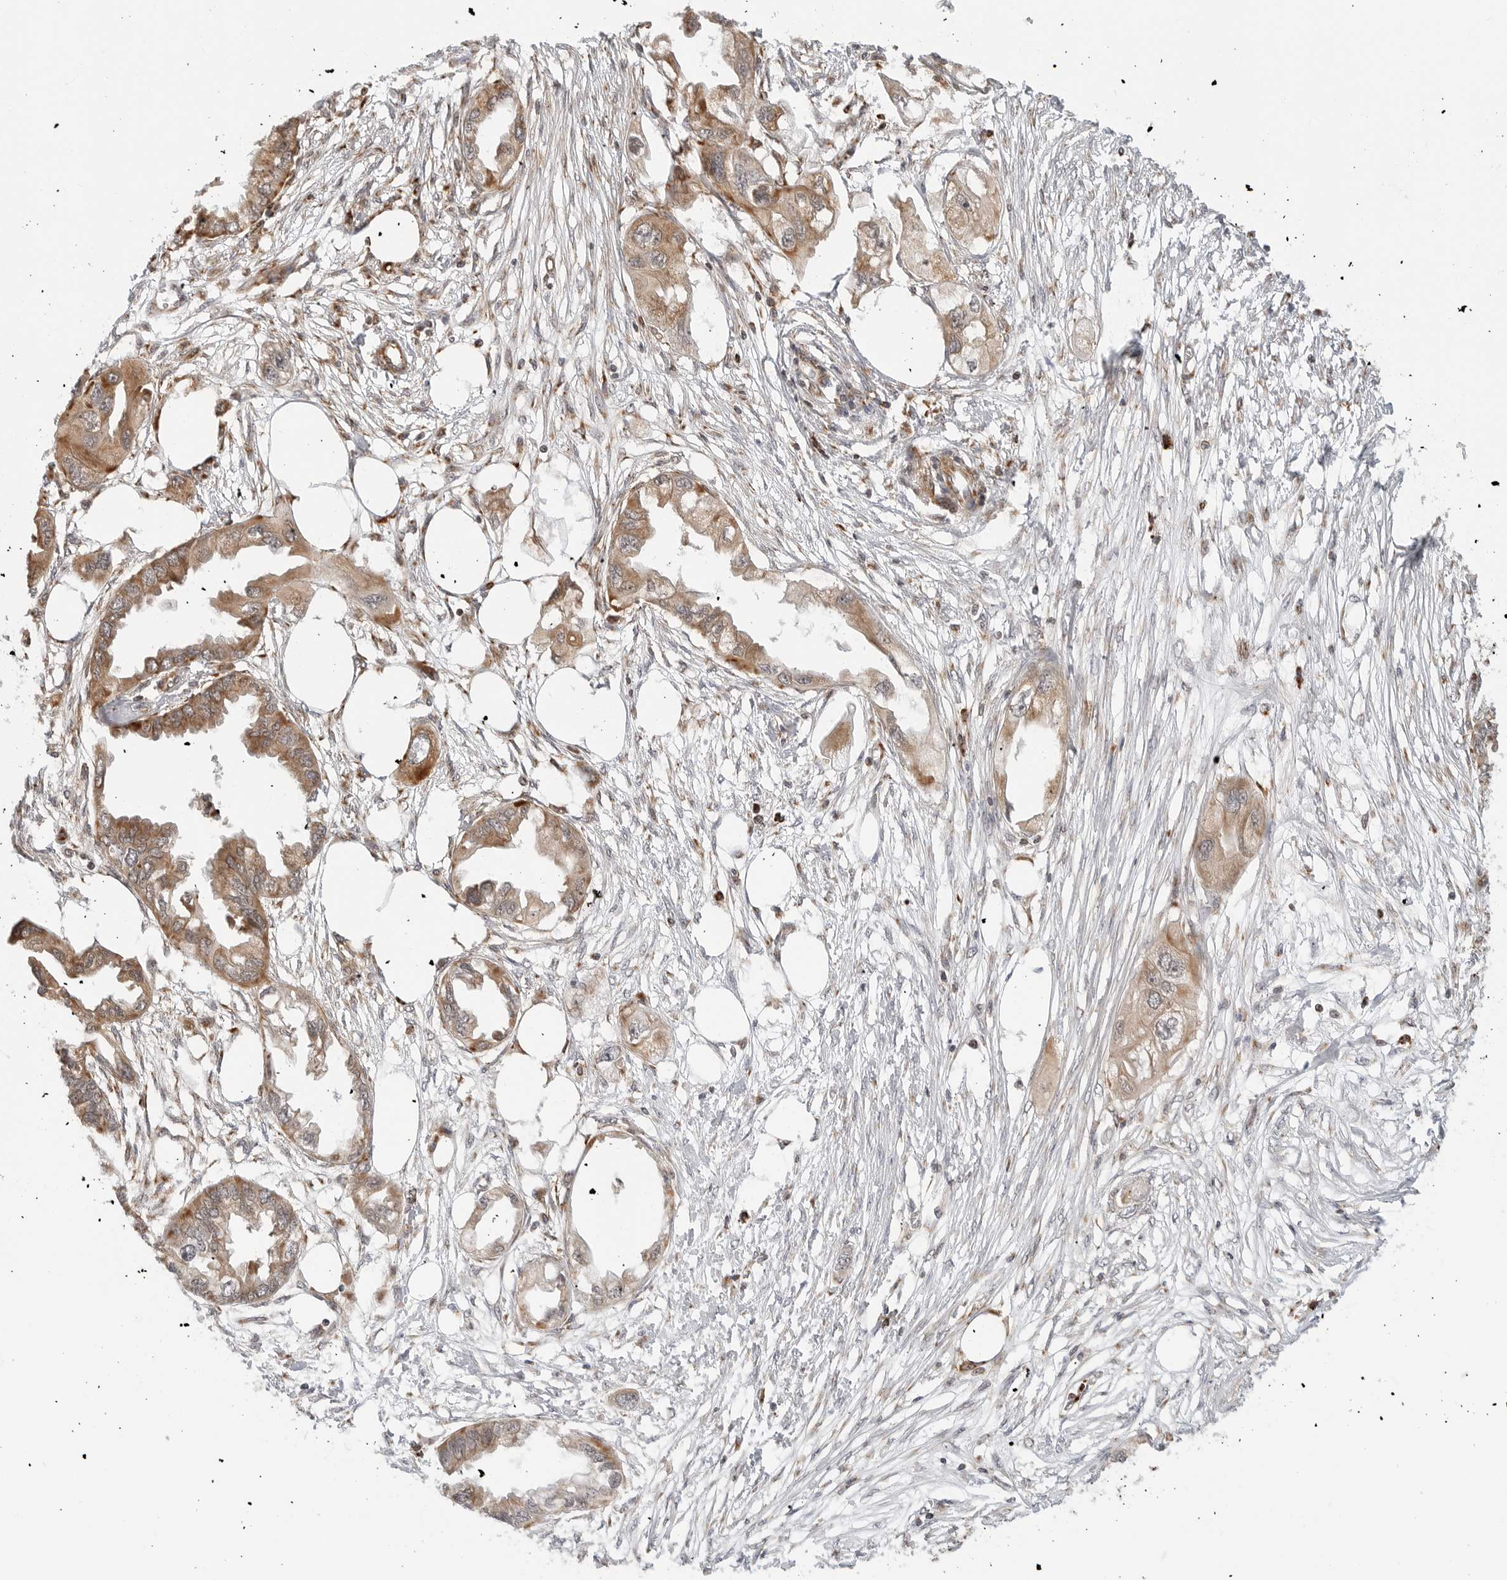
{"staining": {"intensity": "moderate", "quantity": ">75%", "location": "cytoplasmic/membranous"}, "tissue": "endometrial cancer", "cell_type": "Tumor cells", "image_type": "cancer", "snomed": [{"axis": "morphology", "description": "Adenocarcinoma, NOS"}, {"axis": "morphology", "description": "Adenocarcinoma, metastatic, NOS"}, {"axis": "topography", "description": "Adipose tissue"}, {"axis": "topography", "description": "Endometrium"}], "caption": "Immunohistochemistry micrograph of endometrial cancer (adenocarcinoma) stained for a protein (brown), which demonstrates medium levels of moderate cytoplasmic/membranous staining in approximately >75% of tumor cells.", "gene": "POLR3GL", "patient": {"sex": "female", "age": 67}}